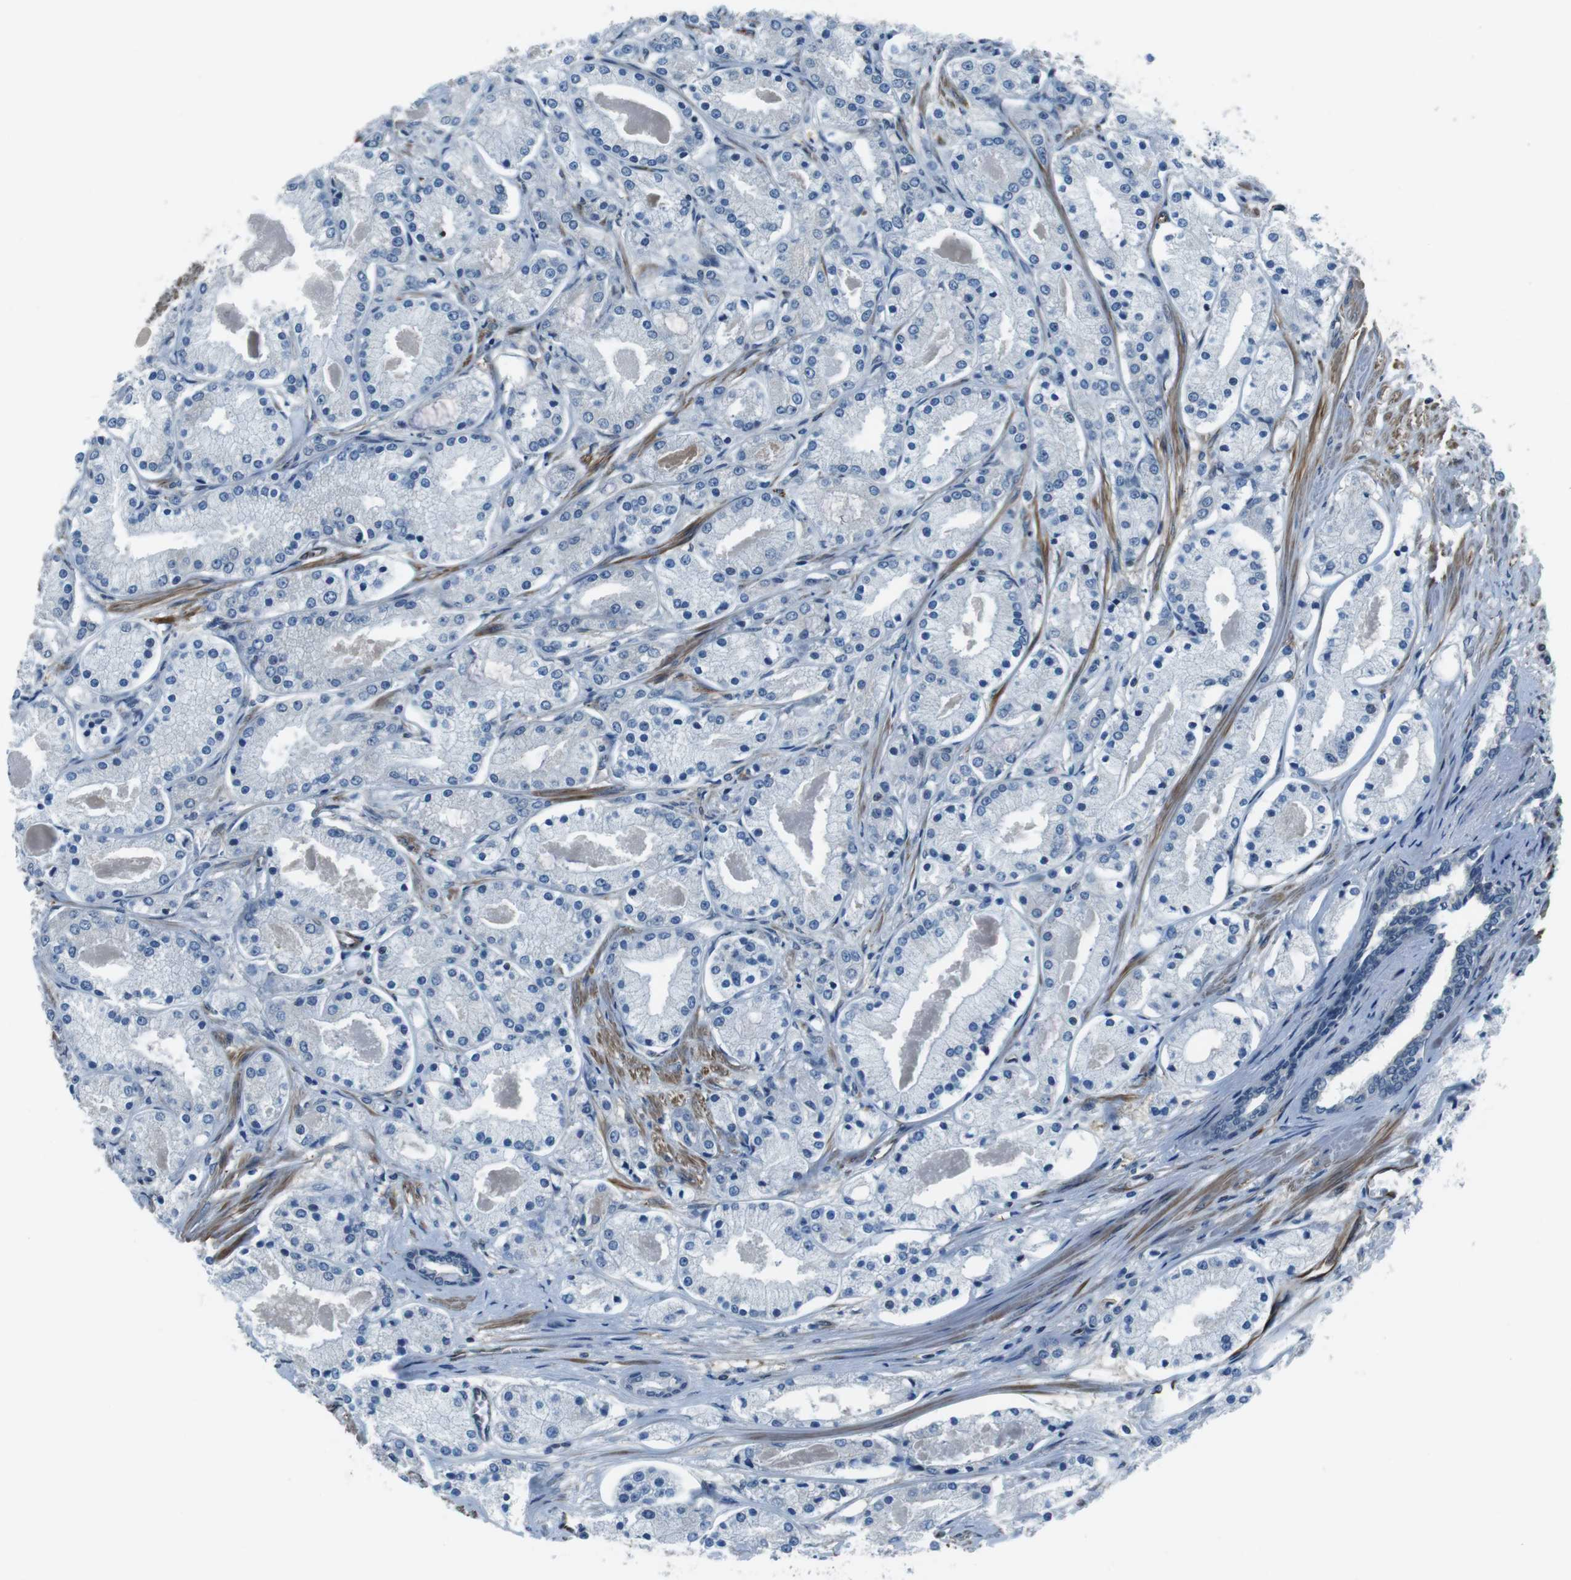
{"staining": {"intensity": "negative", "quantity": "none", "location": "none"}, "tissue": "prostate cancer", "cell_type": "Tumor cells", "image_type": "cancer", "snomed": [{"axis": "morphology", "description": "Adenocarcinoma, High grade"}, {"axis": "topography", "description": "Prostate"}], "caption": "This is an immunohistochemistry micrograph of human high-grade adenocarcinoma (prostate). There is no expression in tumor cells.", "gene": "LRRC49", "patient": {"sex": "male", "age": 66}}